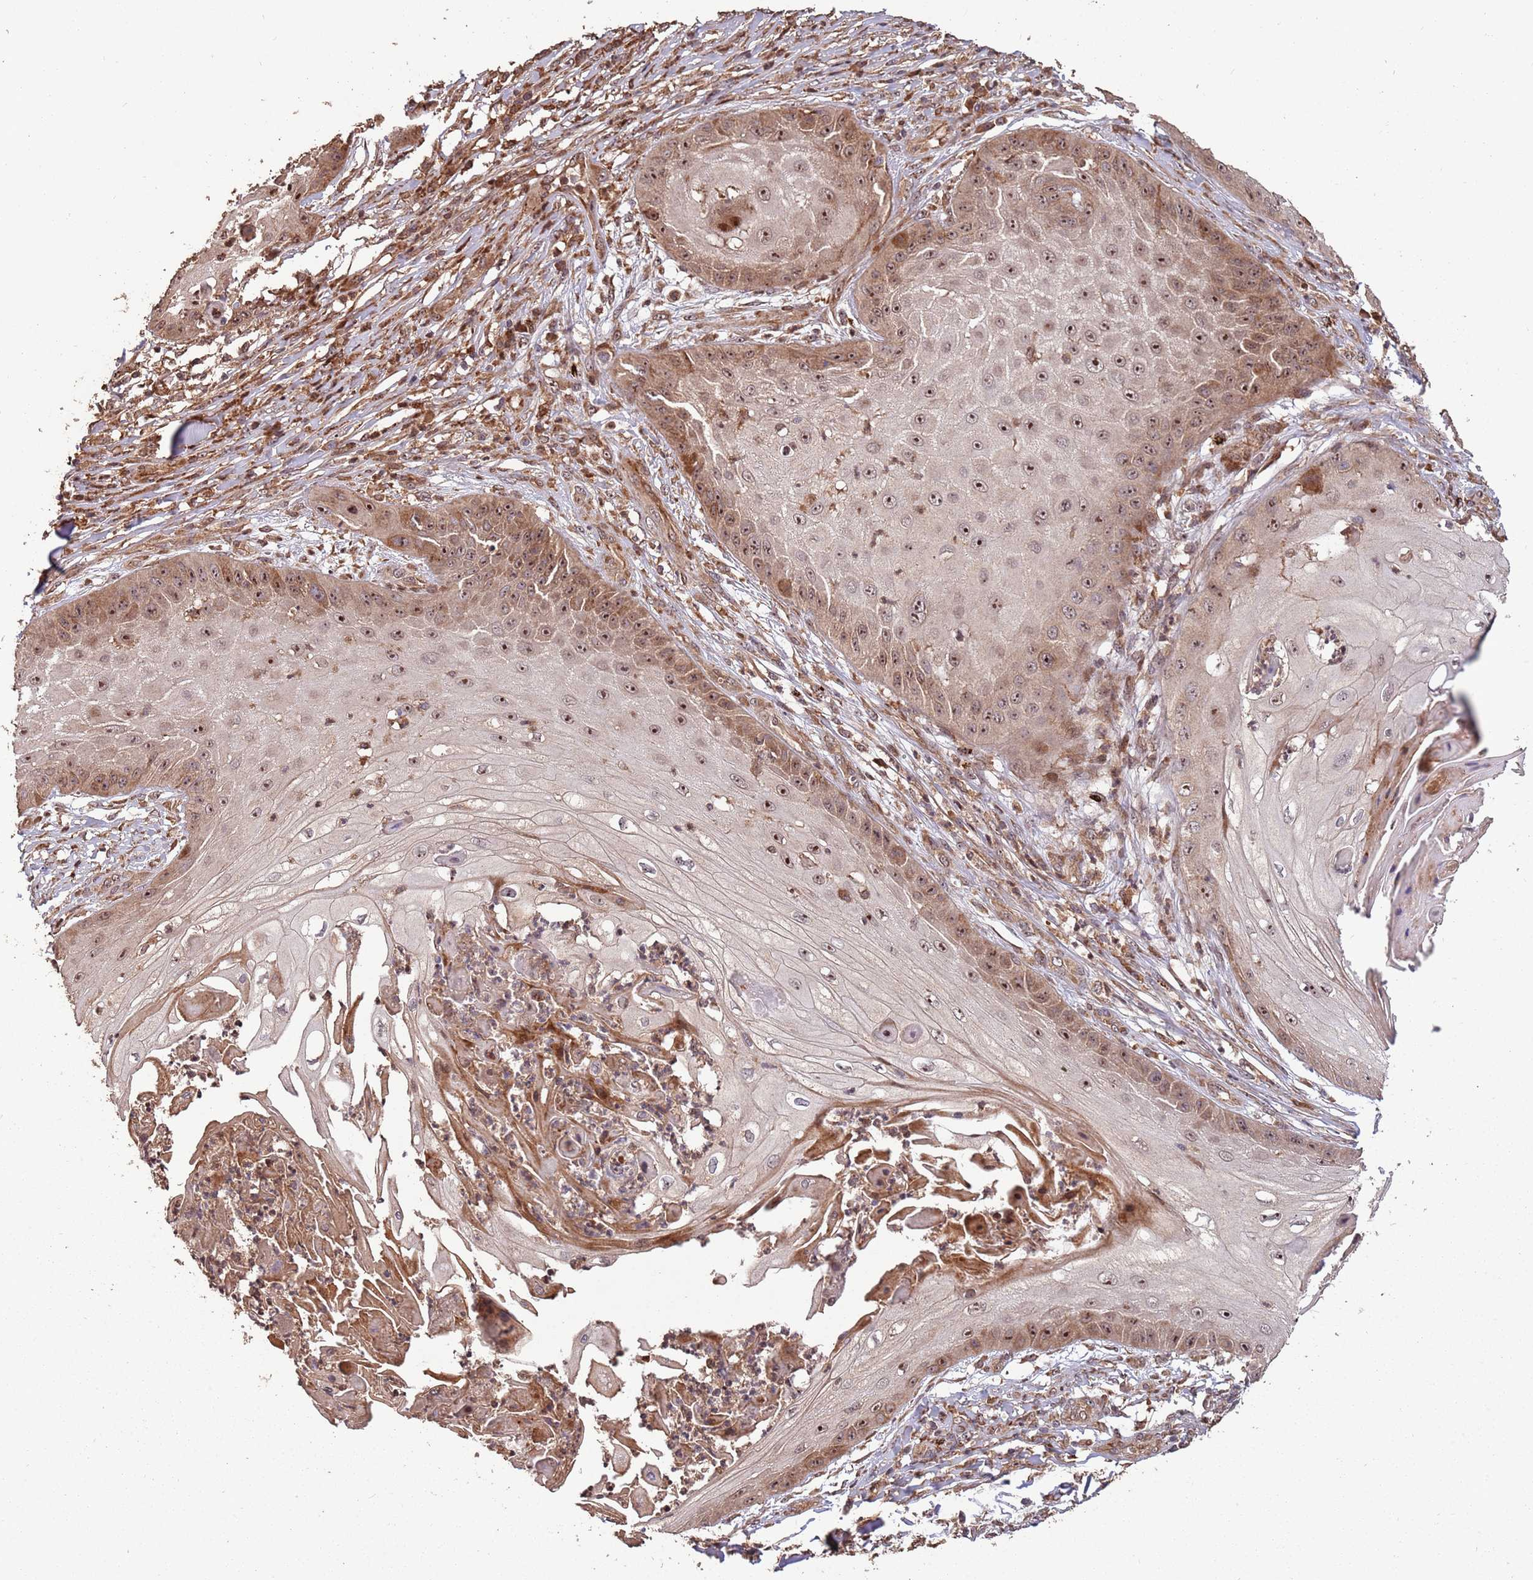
{"staining": {"intensity": "moderate", "quantity": ">75%", "location": "cytoplasmic/membranous,nuclear"}, "tissue": "skin cancer", "cell_type": "Tumor cells", "image_type": "cancer", "snomed": [{"axis": "morphology", "description": "Squamous cell carcinoma, NOS"}, {"axis": "topography", "description": "Skin"}], "caption": "About >75% of tumor cells in skin cancer (squamous cell carcinoma) exhibit moderate cytoplasmic/membranous and nuclear protein positivity as visualized by brown immunohistochemical staining.", "gene": "ZNF428", "patient": {"sex": "male", "age": 70}}